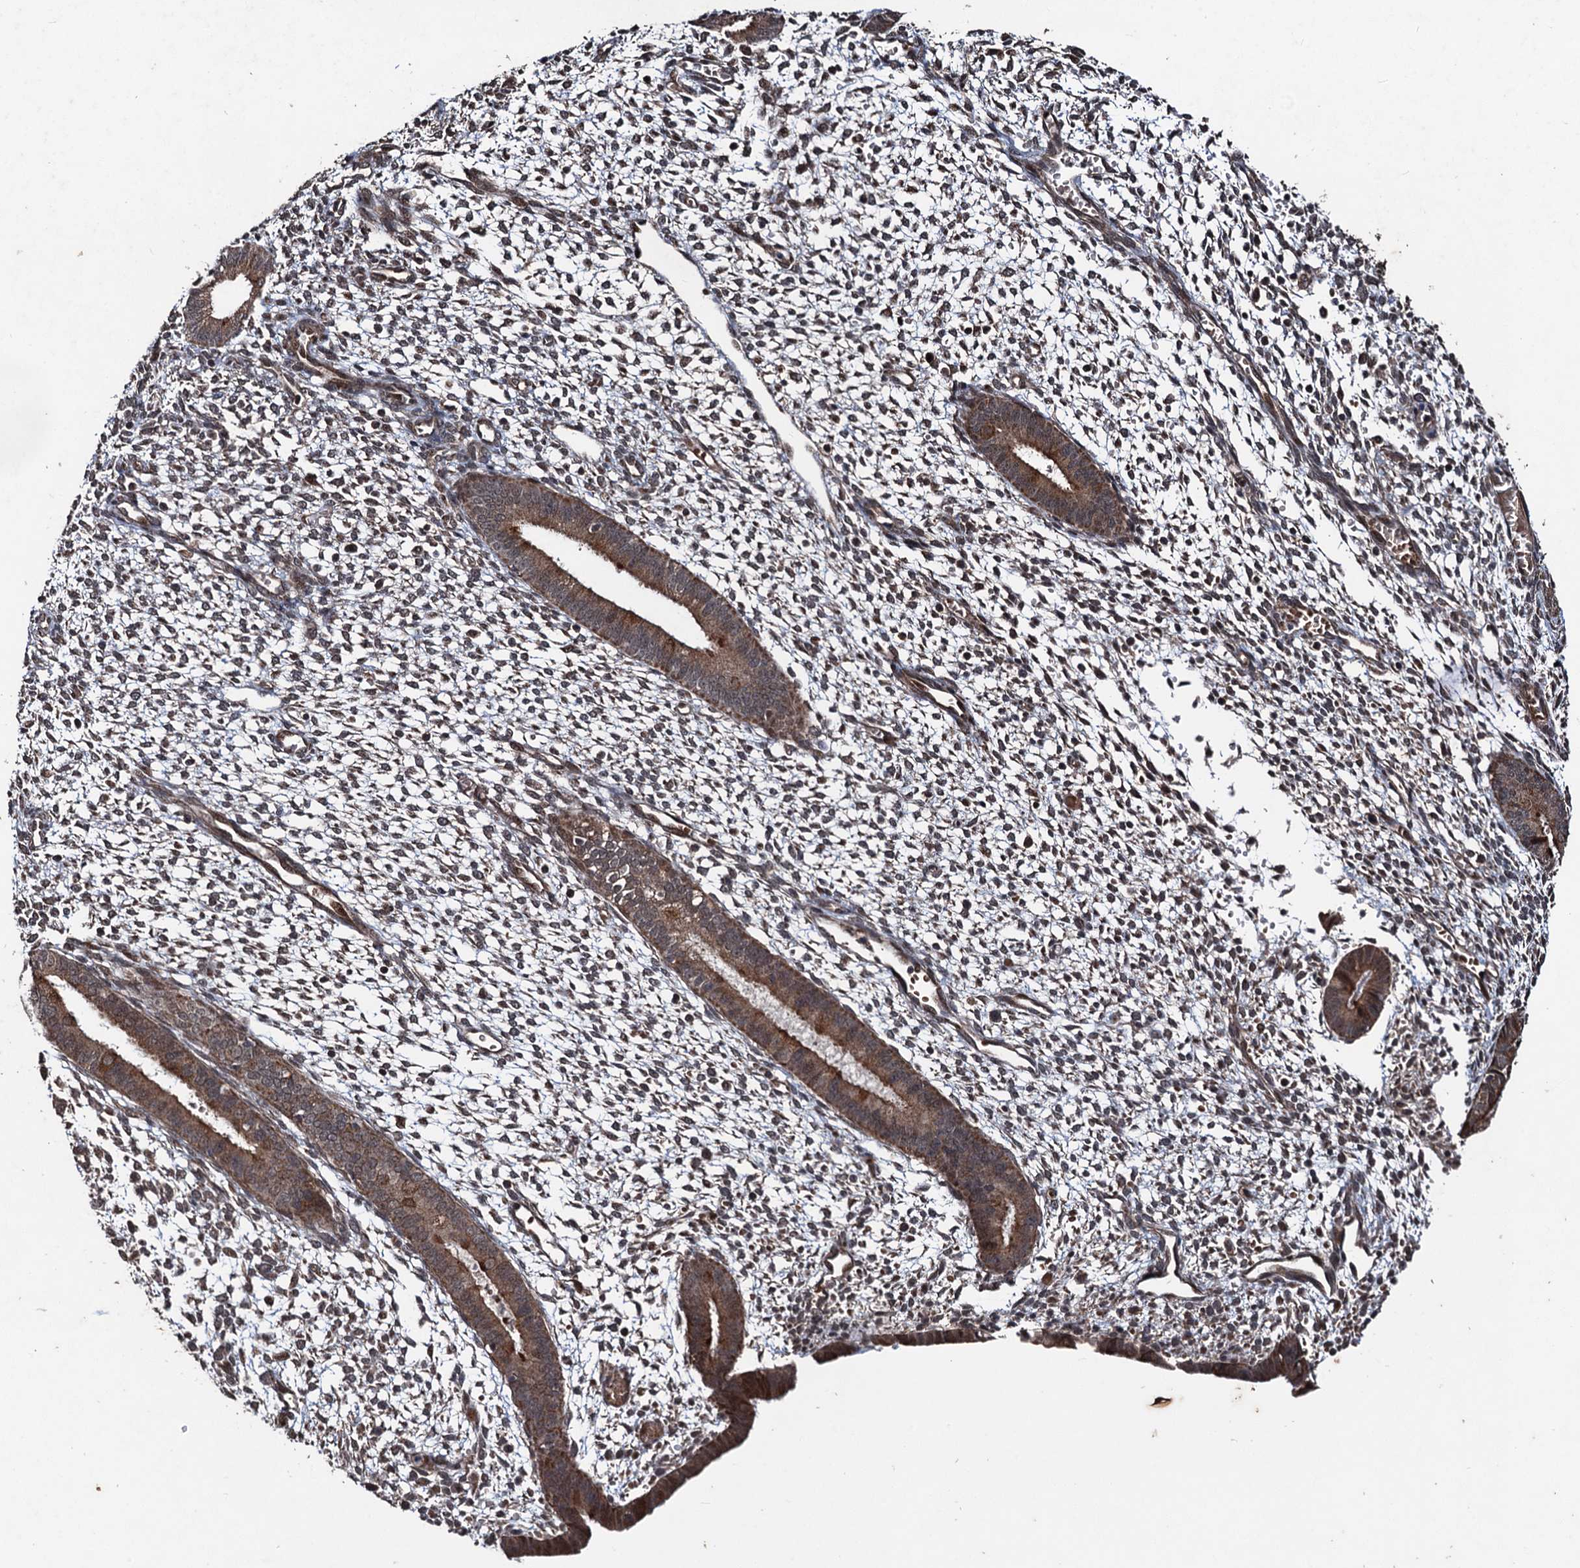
{"staining": {"intensity": "moderate", "quantity": "<25%", "location": "cytoplasmic/membranous"}, "tissue": "endometrium", "cell_type": "Cells in endometrial stroma", "image_type": "normal", "snomed": [{"axis": "morphology", "description": "Normal tissue, NOS"}, {"axis": "topography", "description": "Endometrium"}], "caption": "Immunohistochemistry (IHC) histopathology image of unremarkable human endometrium stained for a protein (brown), which shows low levels of moderate cytoplasmic/membranous expression in approximately <25% of cells in endometrial stroma.", "gene": "REP15", "patient": {"sex": "female", "age": 46}}